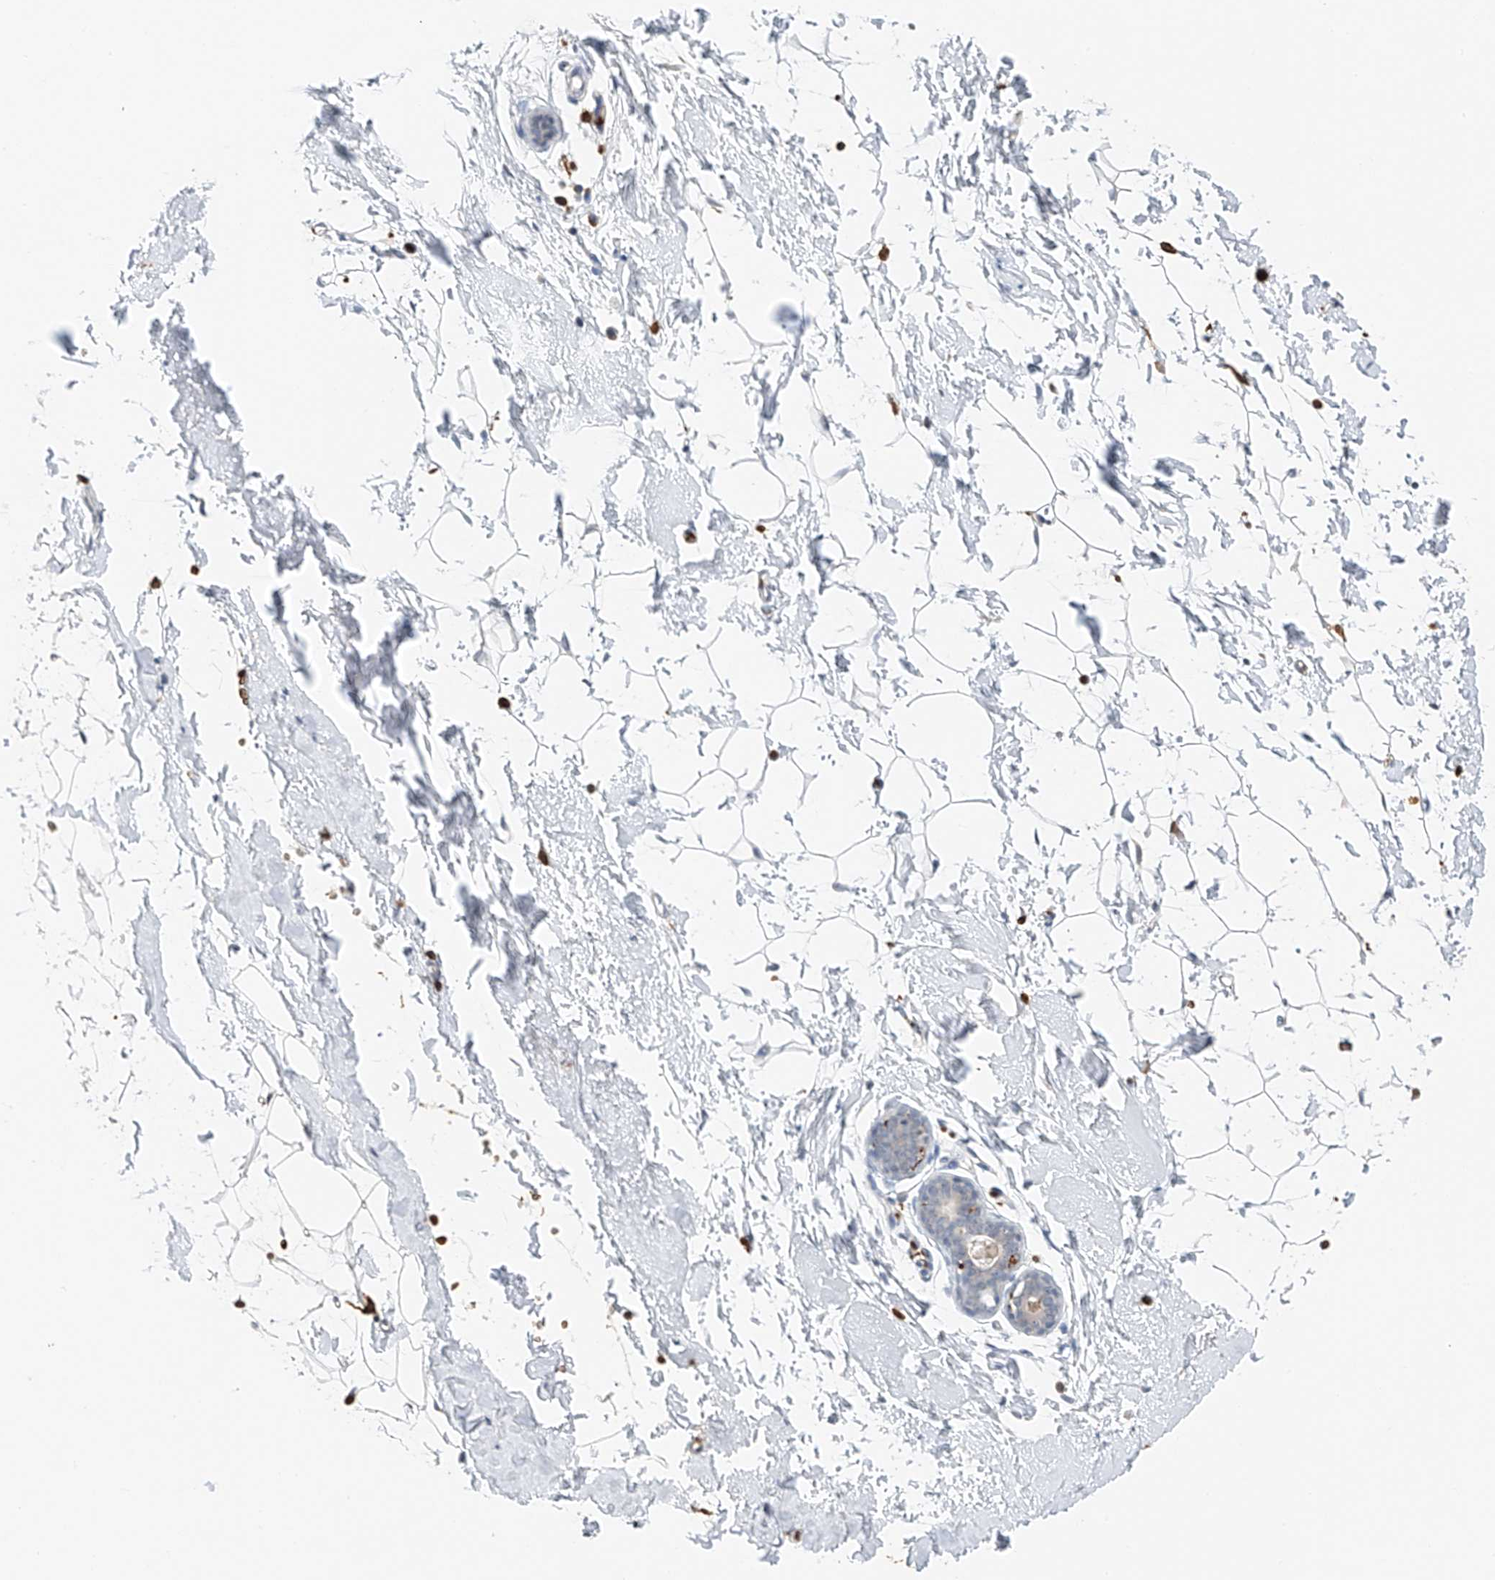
{"staining": {"intensity": "weak", "quantity": ">75%", "location": "cytoplasmic/membranous"}, "tissue": "adipose tissue", "cell_type": "Adipocytes", "image_type": "normal", "snomed": [{"axis": "morphology", "description": "Normal tissue, NOS"}, {"axis": "topography", "description": "Breast"}], "caption": "The image demonstrates immunohistochemical staining of normal adipose tissue. There is weak cytoplasmic/membranous staining is present in approximately >75% of adipocytes.", "gene": "TBXAS1", "patient": {"sex": "female", "age": 23}}